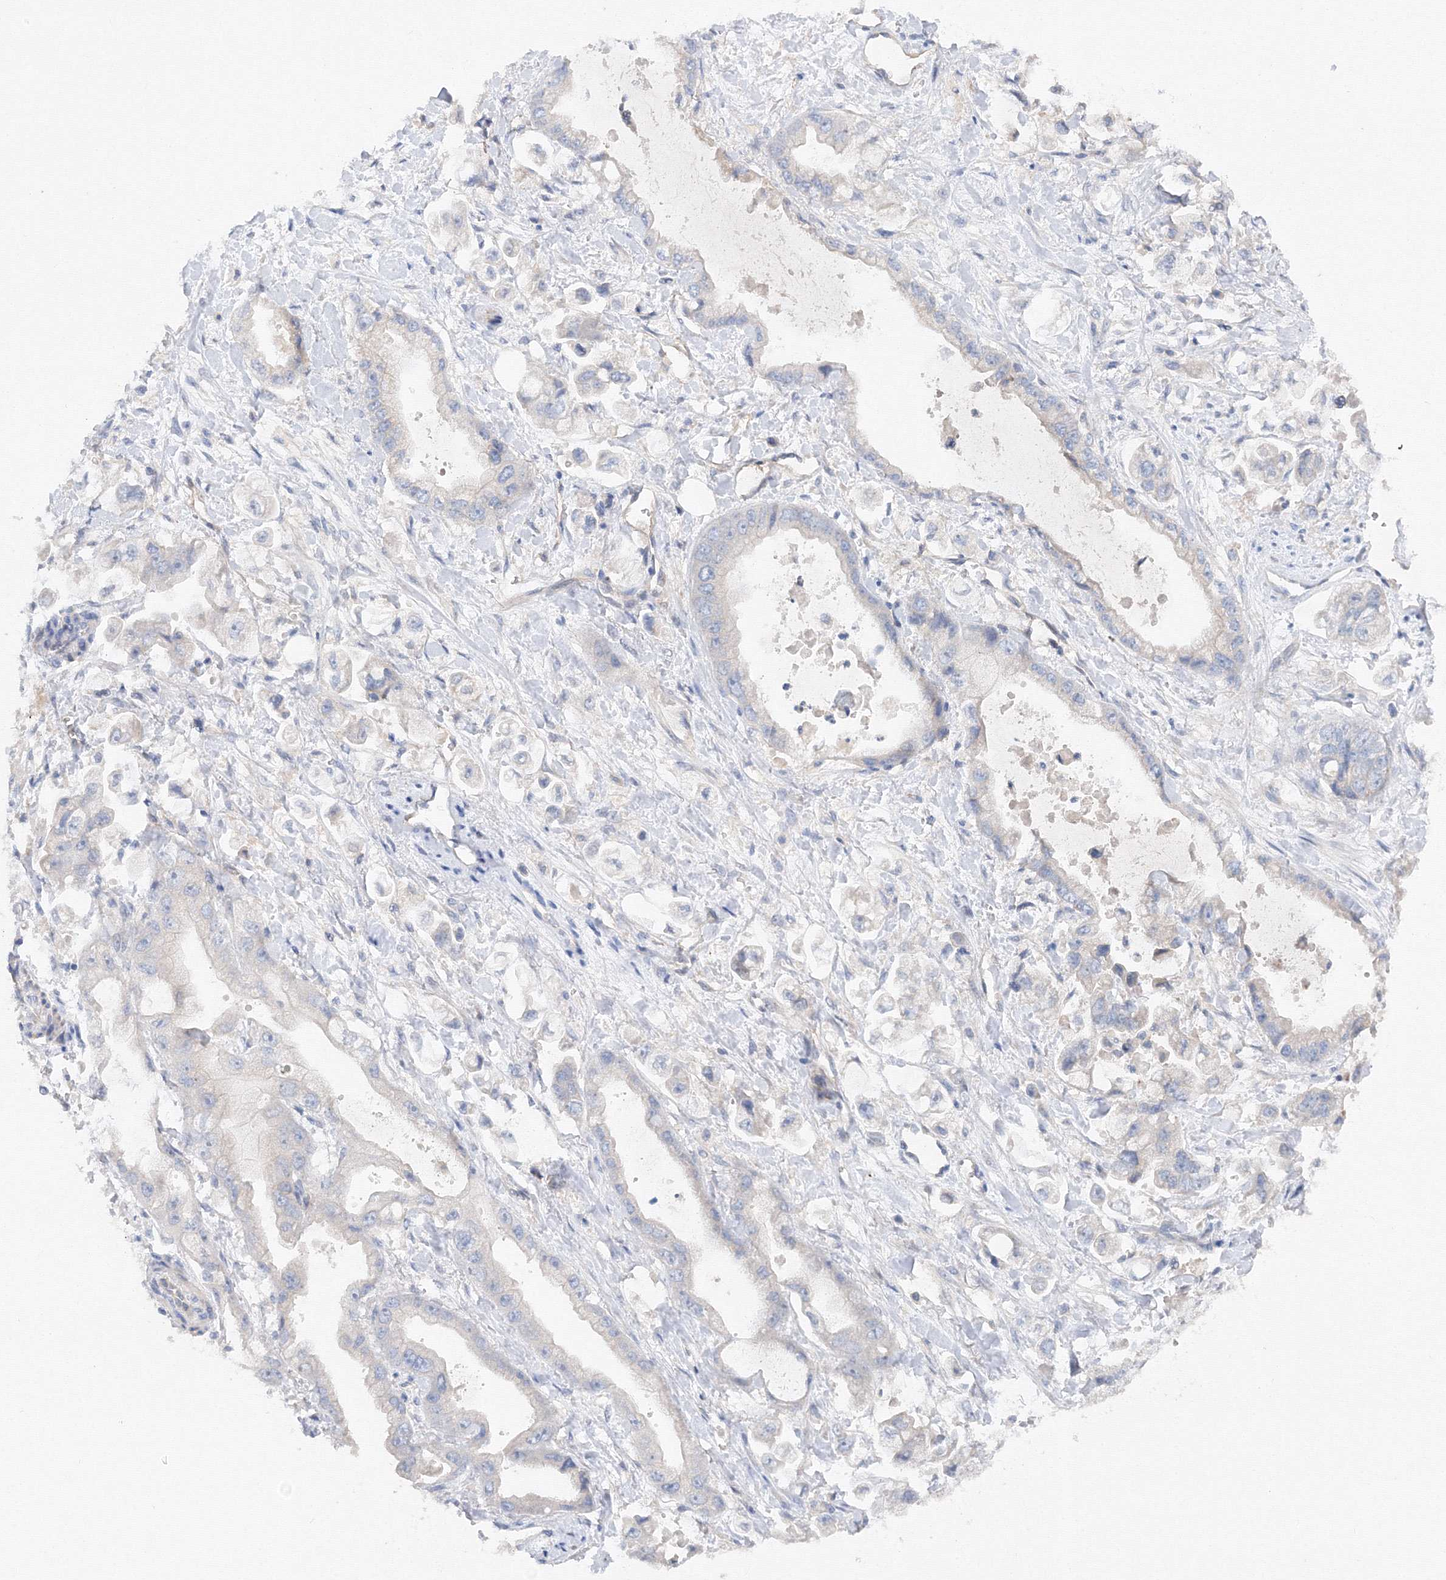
{"staining": {"intensity": "negative", "quantity": "none", "location": "none"}, "tissue": "stomach cancer", "cell_type": "Tumor cells", "image_type": "cancer", "snomed": [{"axis": "morphology", "description": "Adenocarcinoma, NOS"}, {"axis": "topography", "description": "Stomach"}], "caption": "Immunohistochemistry of human adenocarcinoma (stomach) reveals no expression in tumor cells.", "gene": "DIS3L2", "patient": {"sex": "male", "age": 62}}